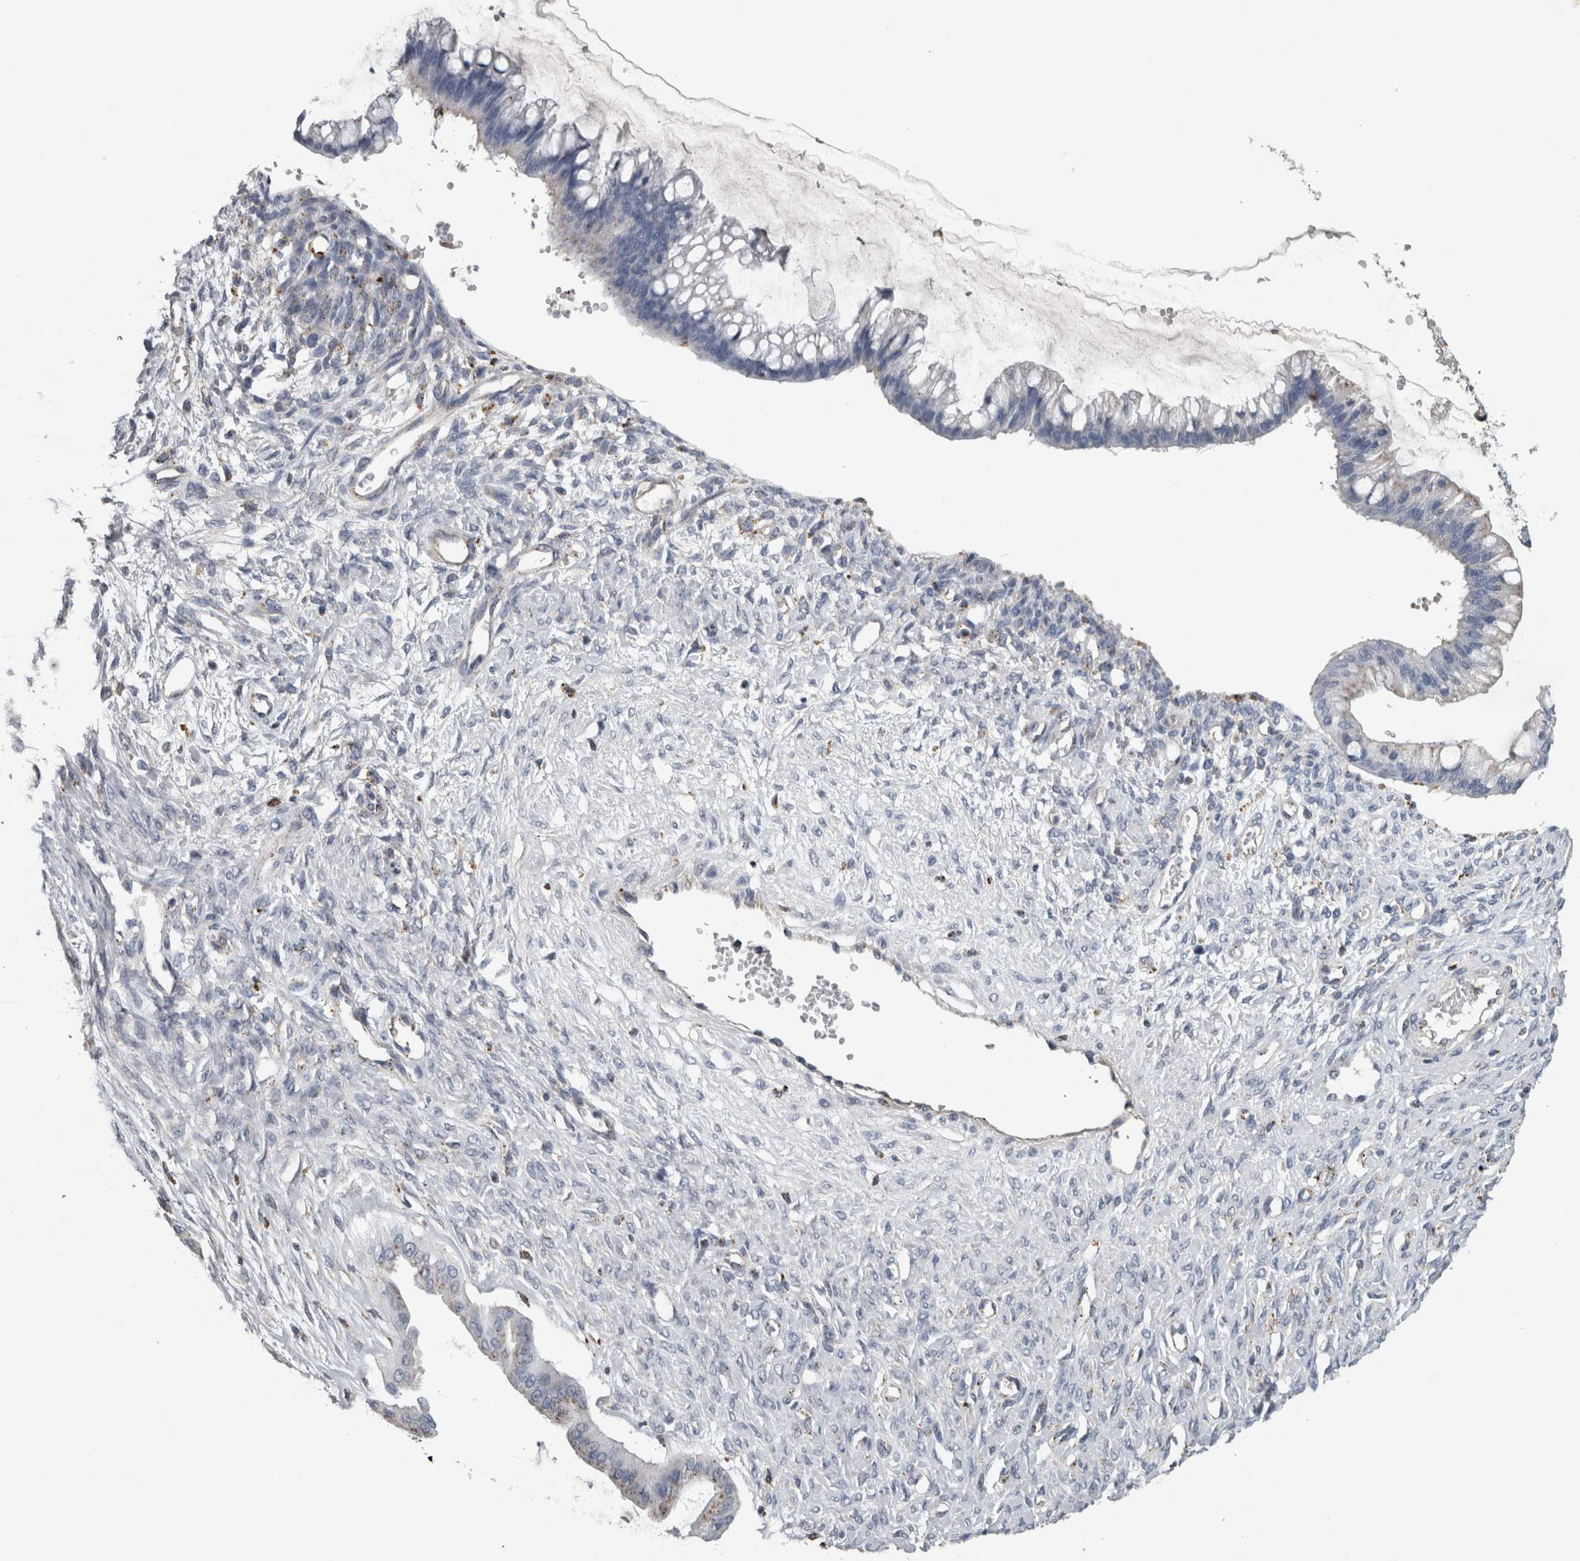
{"staining": {"intensity": "negative", "quantity": "none", "location": "none"}, "tissue": "ovarian cancer", "cell_type": "Tumor cells", "image_type": "cancer", "snomed": [{"axis": "morphology", "description": "Cystadenocarcinoma, mucinous, NOS"}, {"axis": "topography", "description": "Ovary"}], "caption": "This is a image of IHC staining of ovarian cancer (mucinous cystadenocarcinoma), which shows no positivity in tumor cells. (Stains: DAB immunohistochemistry (IHC) with hematoxylin counter stain, Microscopy: brightfield microscopy at high magnification).", "gene": "DPP7", "patient": {"sex": "female", "age": 73}}